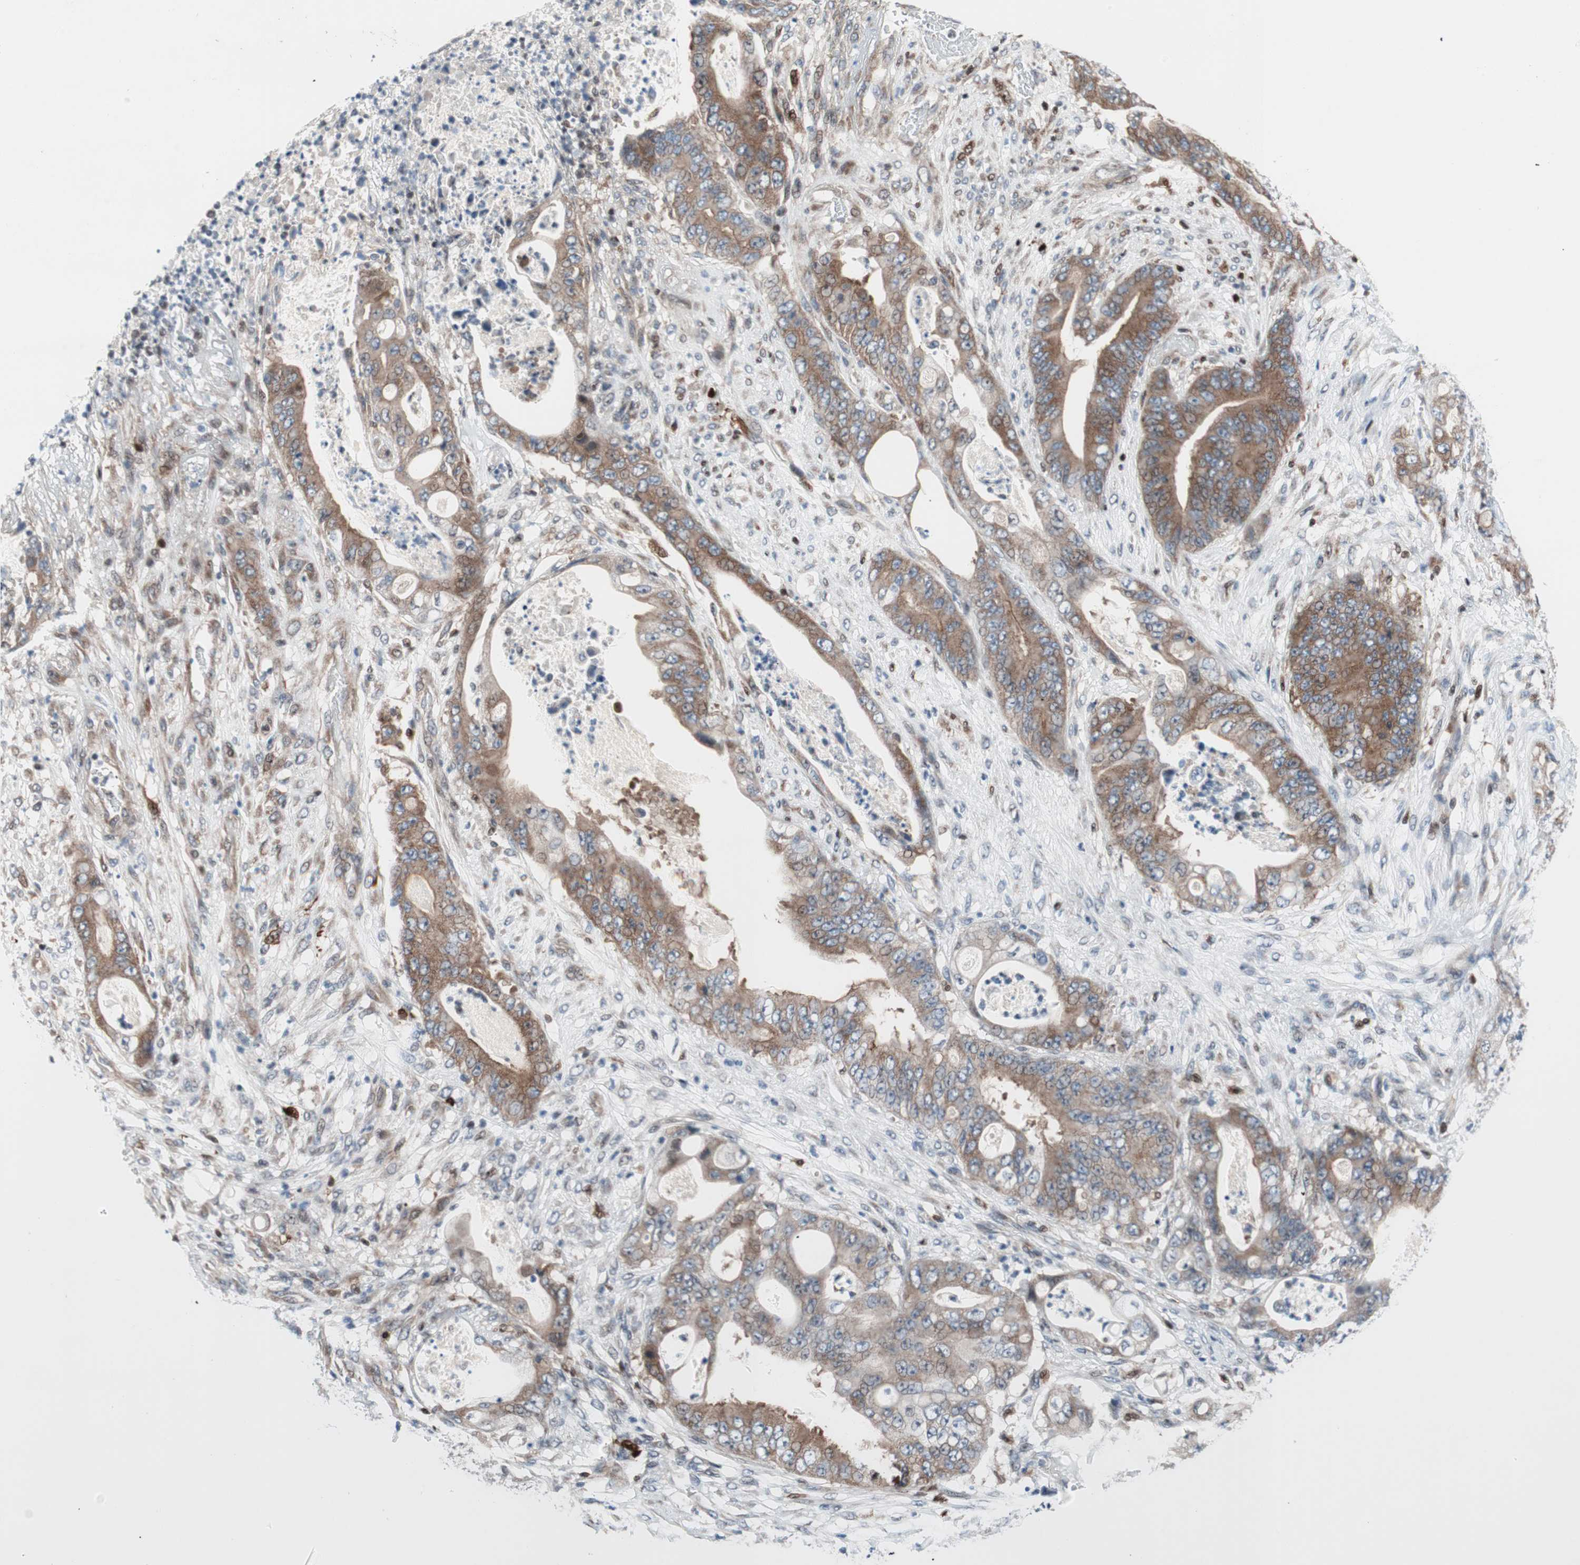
{"staining": {"intensity": "moderate", "quantity": ">75%", "location": "cytoplasmic/membranous"}, "tissue": "stomach cancer", "cell_type": "Tumor cells", "image_type": "cancer", "snomed": [{"axis": "morphology", "description": "Adenocarcinoma, NOS"}, {"axis": "topography", "description": "Stomach"}], "caption": "Immunohistochemical staining of adenocarcinoma (stomach) displays medium levels of moderate cytoplasmic/membranous protein staining in approximately >75% of tumor cells.", "gene": "RGS10", "patient": {"sex": "female", "age": 73}}